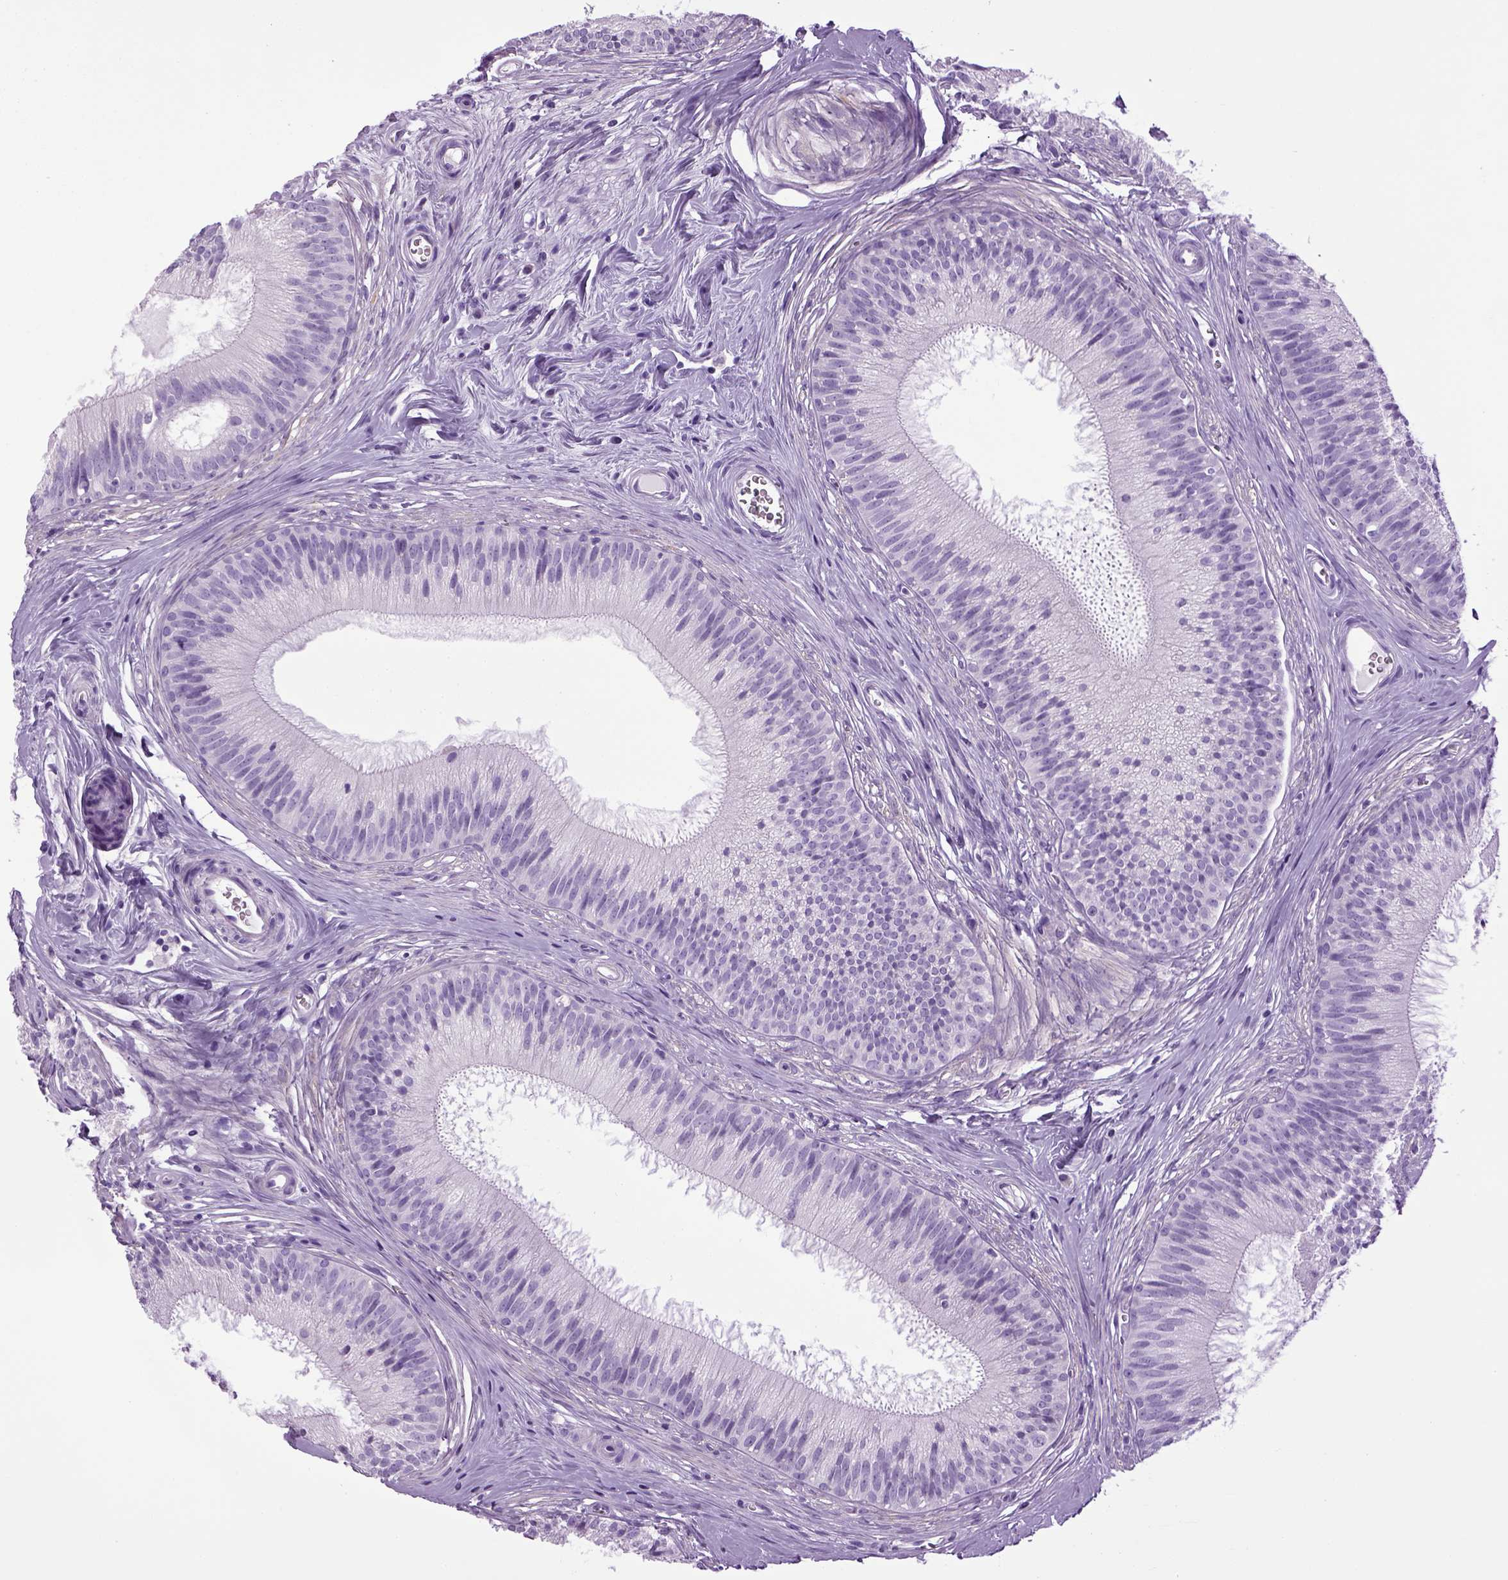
{"staining": {"intensity": "negative", "quantity": "none", "location": "none"}, "tissue": "epididymis", "cell_type": "Glandular cells", "image_type": "normal", "snomed": [{"axis": "morphology", "description": "Normal tissue, NOS"}, {"axis": "topography", "description": "Epididymis"}], "caption": "An image of epididymis stained for a protein displays no brown staining in glandular cells. (DAB immunohistochemistry with hematoxylin counter stain).", "gene": "HMCN2", "patient": {"sex": "male", "age": 24}}